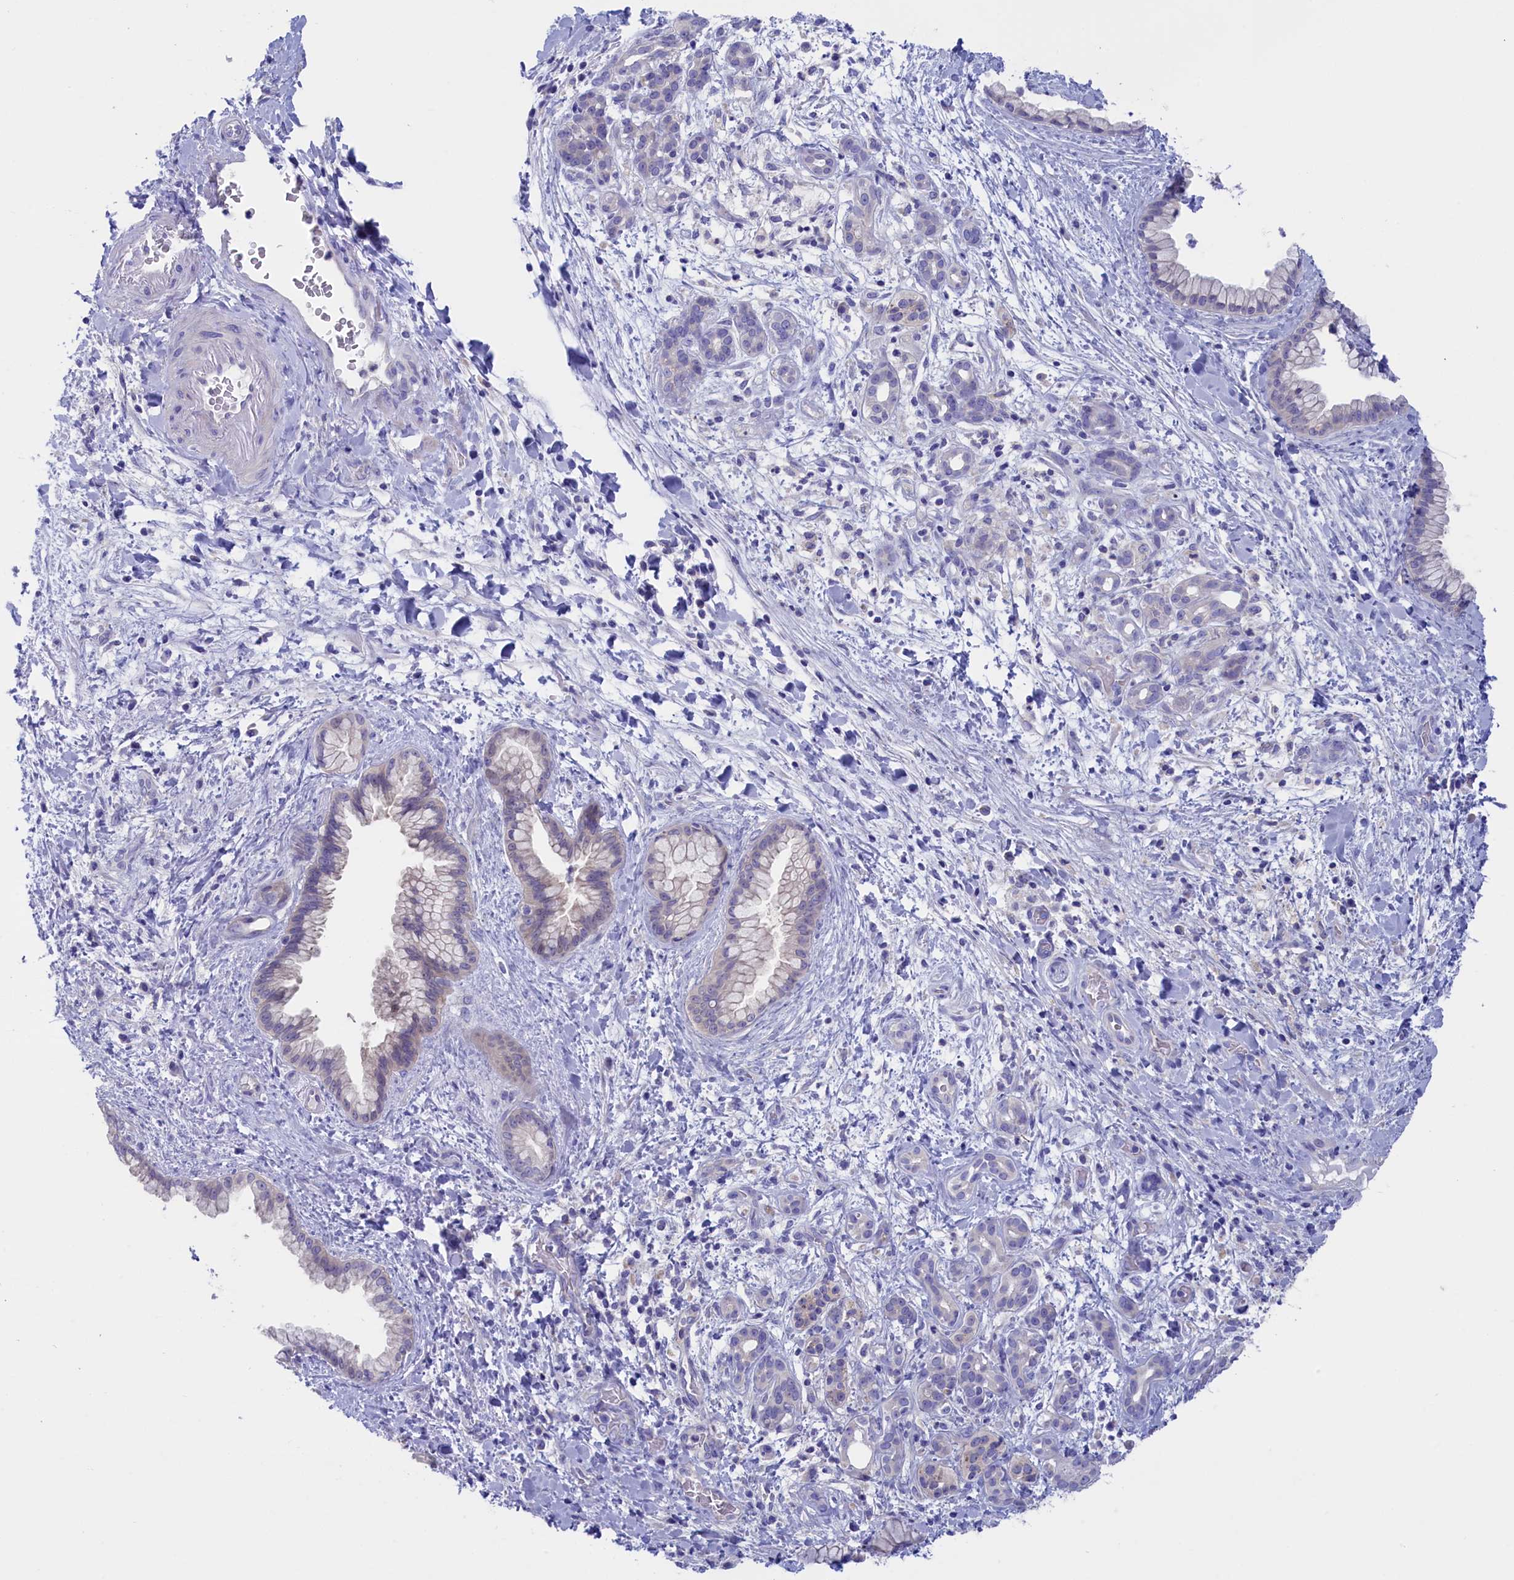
{"staining": {"intensity": "negative", "quantity": "none", "location": "none"}, "tissue": "pancreatic cancer", "cell_type": "Tumor cells", "image_type": "cancer", "snomed": [{"axis": "morphology", "description": "Adenocarcinoma, NOS"}, {"axis": "topography", "description": "Pancreas"}], "caption": "There is no significant expression in tumor cells of pancreatic adenocarcinoma. (Stains: DAB immunohistochemistry with hematoxylin counter stain, Microscopy: brightfield microscopy at high magnification).", "gene": "VPS35L", "patient": {"sex": "female", "age": 78}}